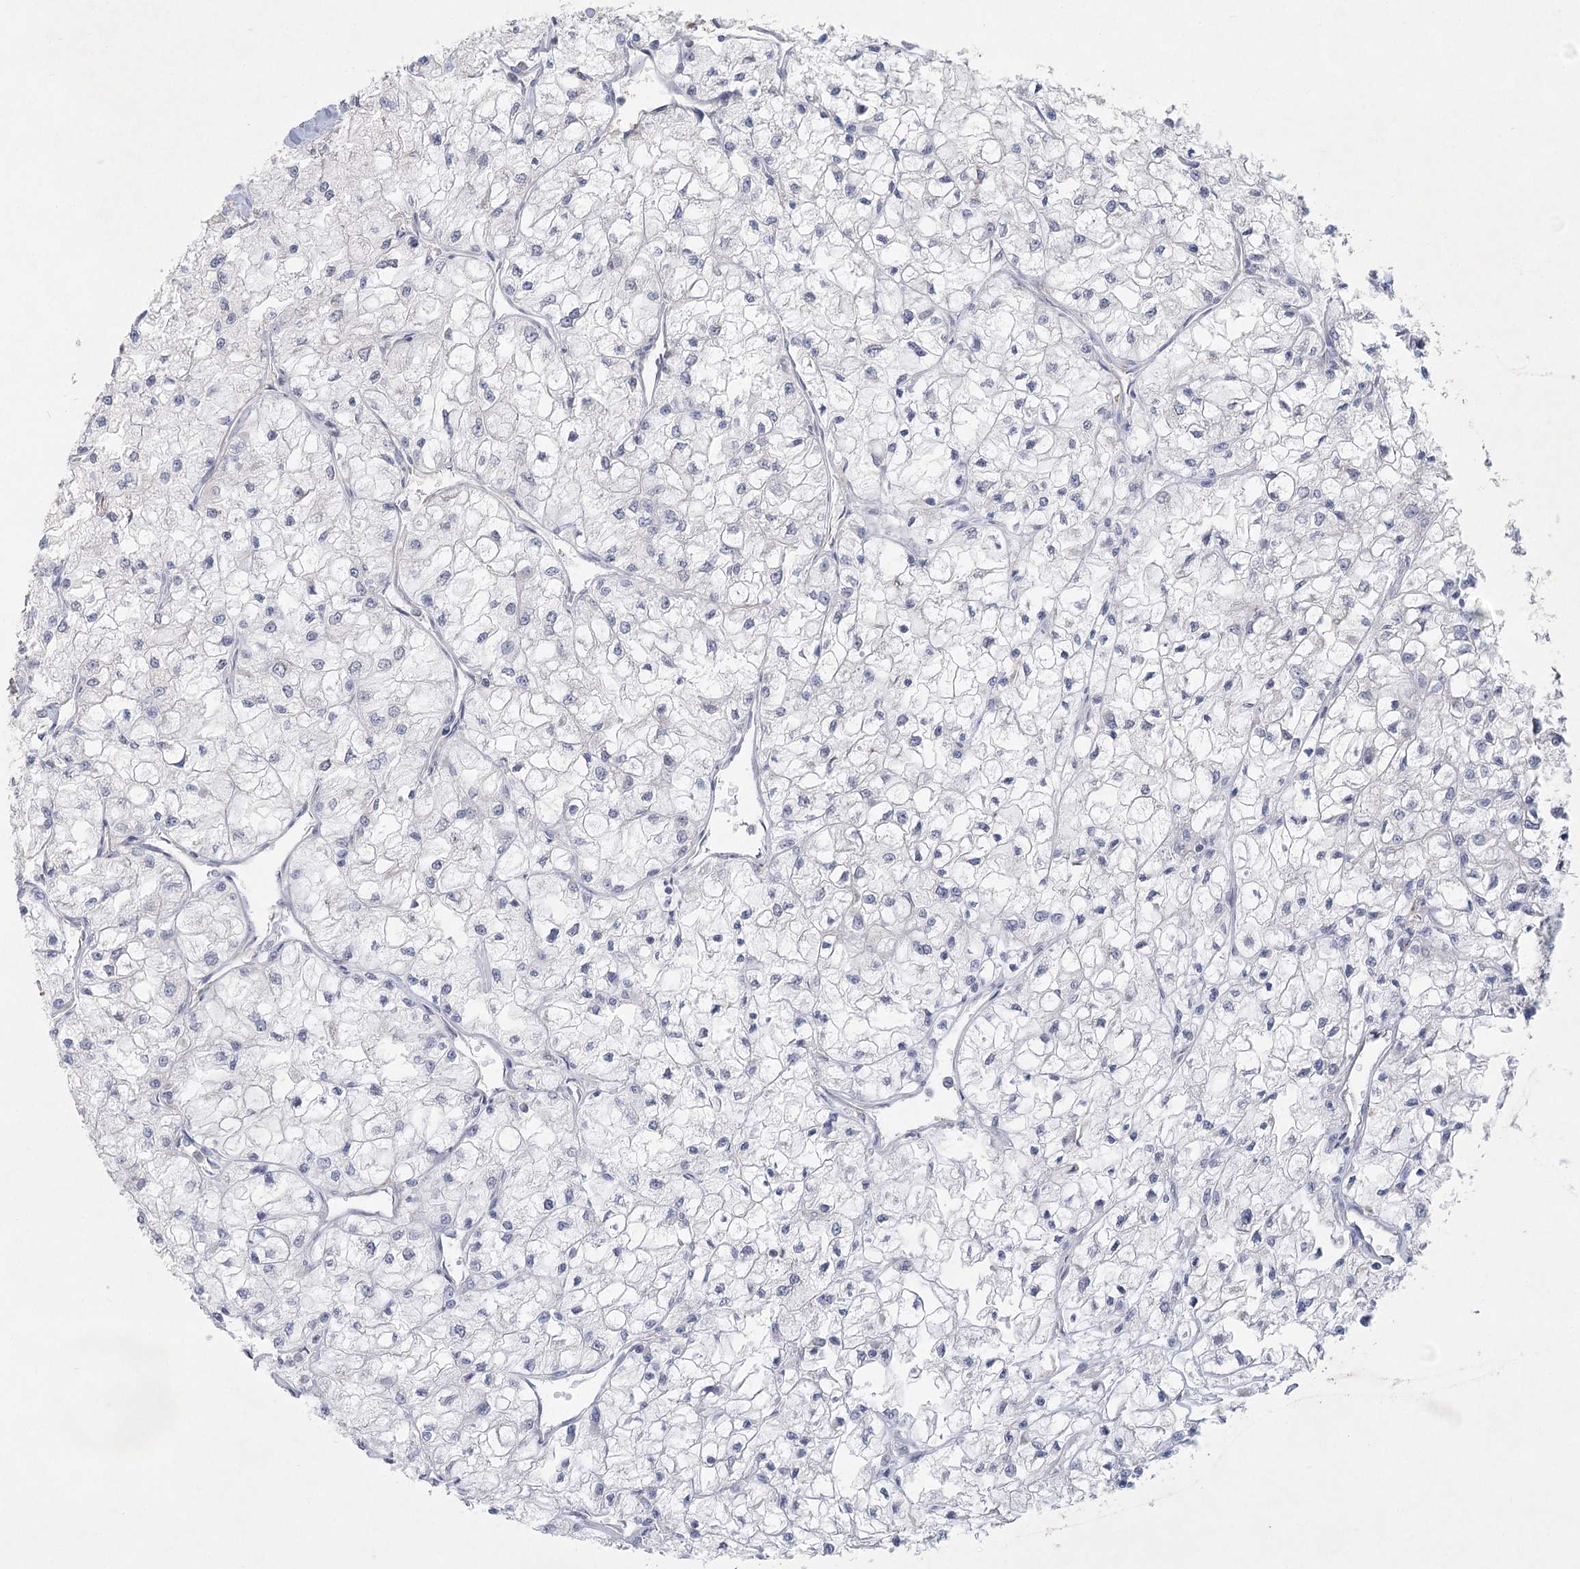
{"staining": {"intensity": "negative", "quantity": "none", "location": "none"}, "tissue": "renal cancer", "cell_type": "Tumor cells", "image_type": "cancer", "snomed": [{"axis": "morphology", "description": "Adenocarcinoma, NOS"}, {"axis": "topography", "description": "Kidney"}], "caption": "Immunohistochemistry (IHC) photomicrograph of neoplastic tissue: renal cancer stained with DAB displays no significant protein positivity in tumor cells.", "gene": "FAM110C", "patient": {"sex": "male", "age": 80}}